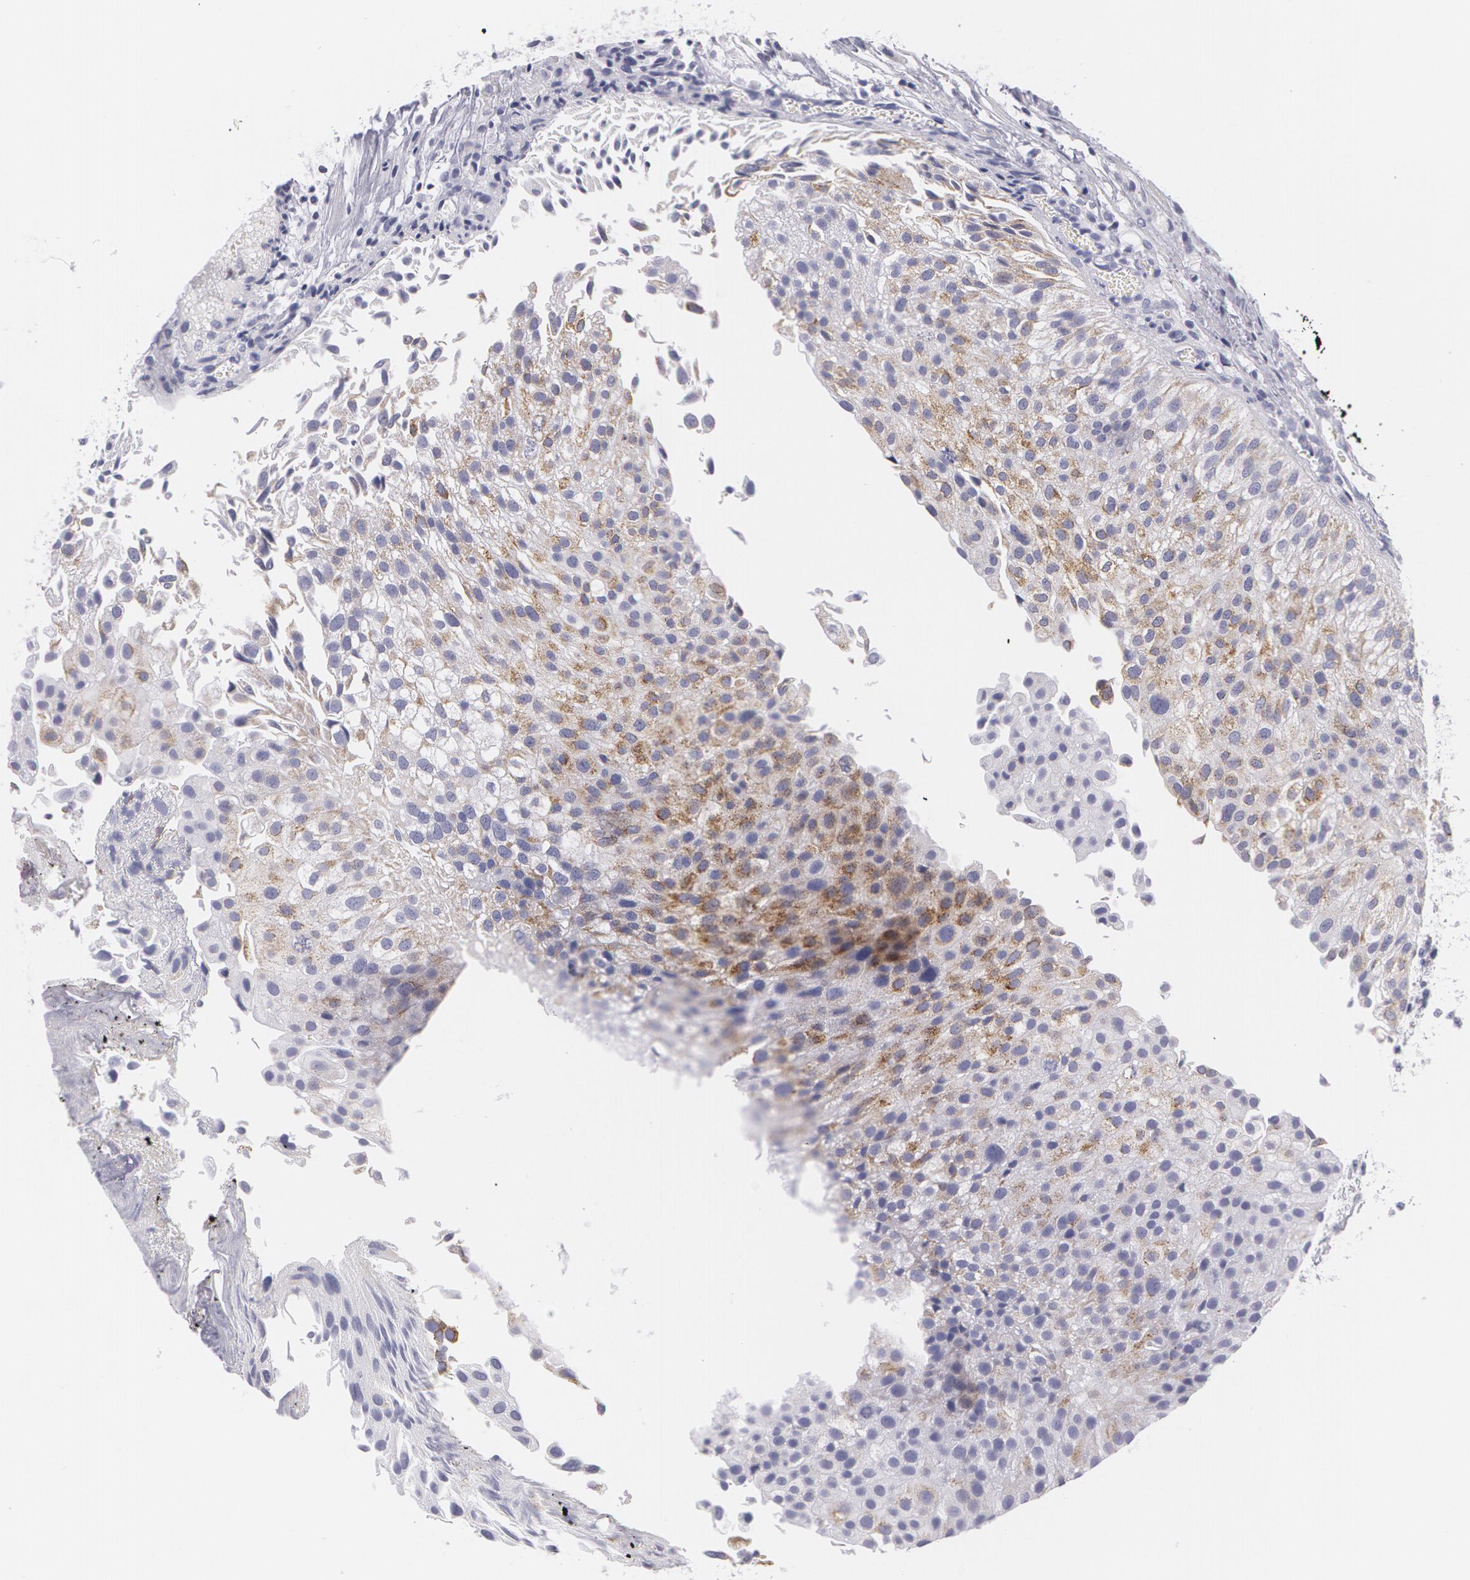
{"staining": {"intensity": "moderate", "quantity": "<25%", "location": "cytoplasmic/membranous"}, "tissue": "urothelial cancer", "cell_type": "Tumor cells", "image_type": "cancer", "snomed": [{"axis": "morphology", "description": "Urothelial carcinoma, Low grade"}, {"axis": "topography", "description": "Urinary bladder"}], "caption": "Brown immunohistochemical staining in human urothelial cancer reveals moderate cytoplasmic/membranous positivity in approximately <25% of tumor cells. (DAB = brown stain, brightfield microscopy at high magnification).", "gene": "AMACR", "patient": {"sex": "female", "age": 89}}